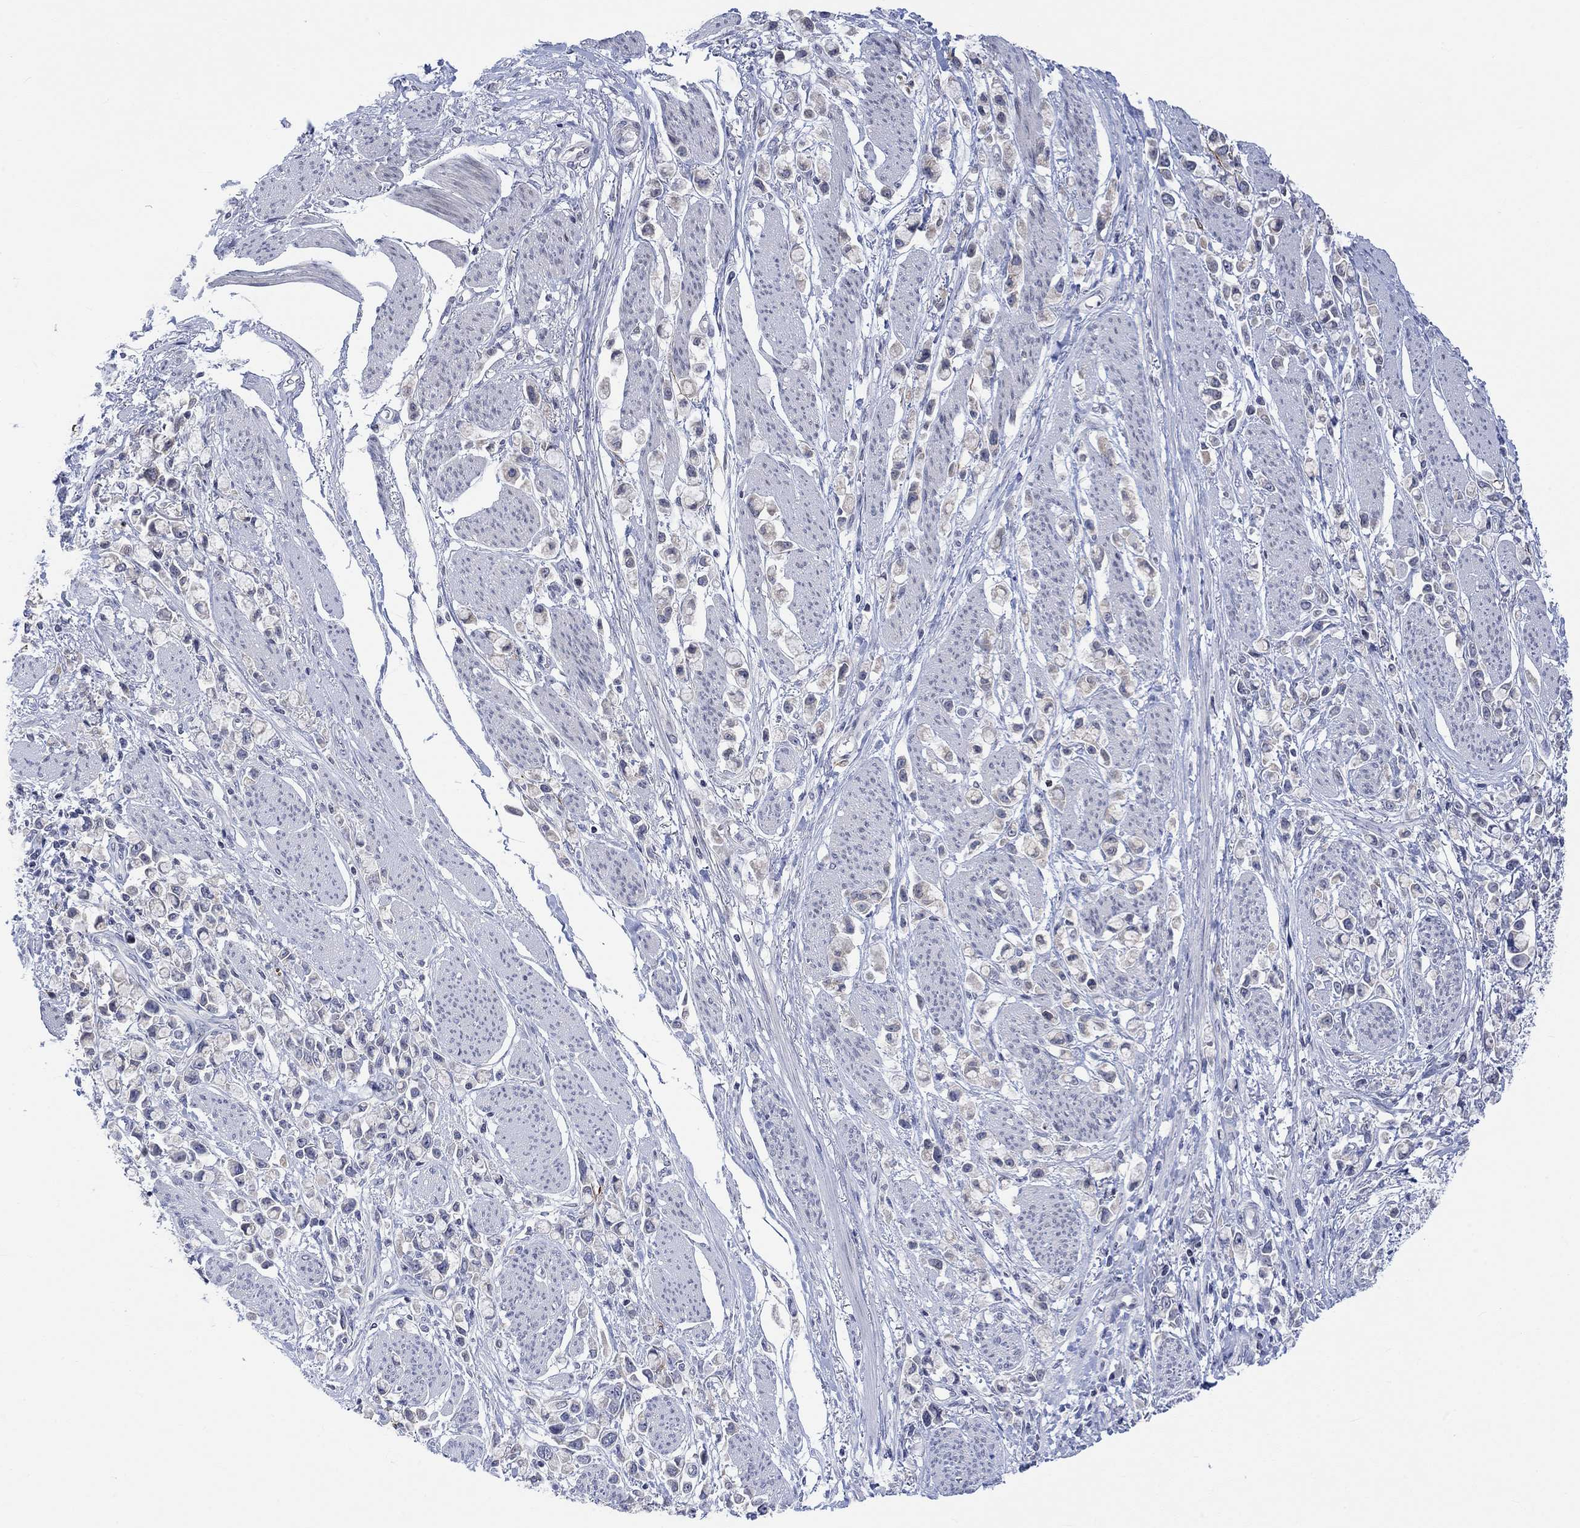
{"staining": {"intensity": "negative", "quantity": "none", "location": "none"}, "tissue": "stomach cancer", "cell_type": "Tumor cells", "image_type": "cancer", "snomed": [{"axis": "morphology", "description": "Adenocarcinoma, NOS"}, {"axis": "topography", "description": "Stomach"}], "caption": "Immunohistochemical staining of human adenocarcinoma (stomach) exhibits no significant staining in tumor cells. Brightfield microscopy of IHC stained with DAB (3,3'-diaminobenzidine) (brown) and hematoxylin (blue), captured at high magnification.", "gene": "DCX", "patient": {"sex": "female", "age": 81}}